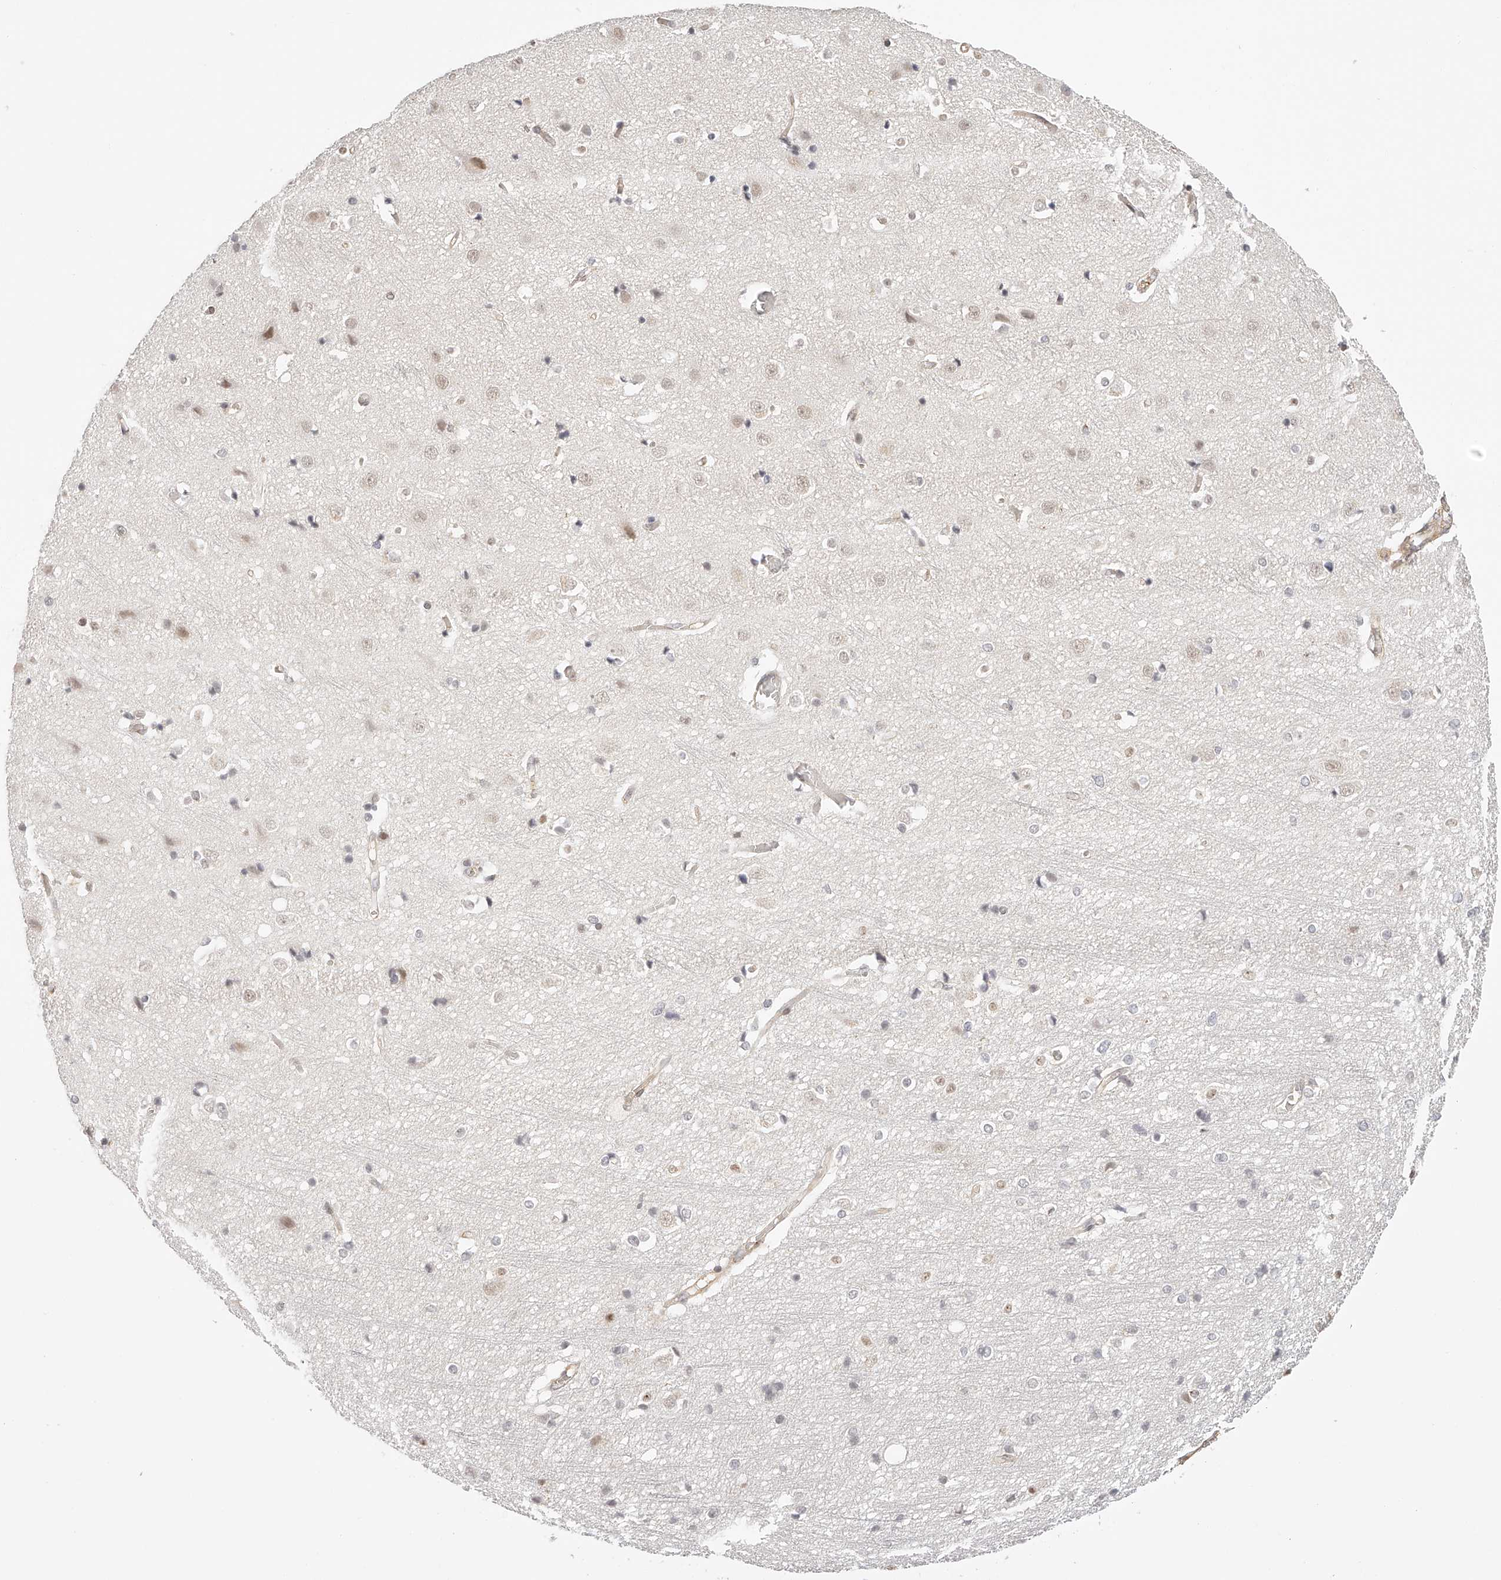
{"staining": {"intensity": "moderate", "quantity": ">75%", "location": "cytoplasmic/membranous"}, "tissue": "cerebral cortex", "cell_type": "Endothelial cells", "image_type": "normal", "snomed": [{"axis": "morphology", "description": "Normal tissue, NOS"}, {"axis": "topography", "description": "Cerebral cortex"}], "caption": "An immunohistochemistry photomicrograph of normal tissue is shown. Protein staining in brown highlights moderate cytoplasmic/membranous positivity in cerebral cortex within endothelial cells.", "gene": "SYNC", "patient": {"sex": "male", "age": 54}}